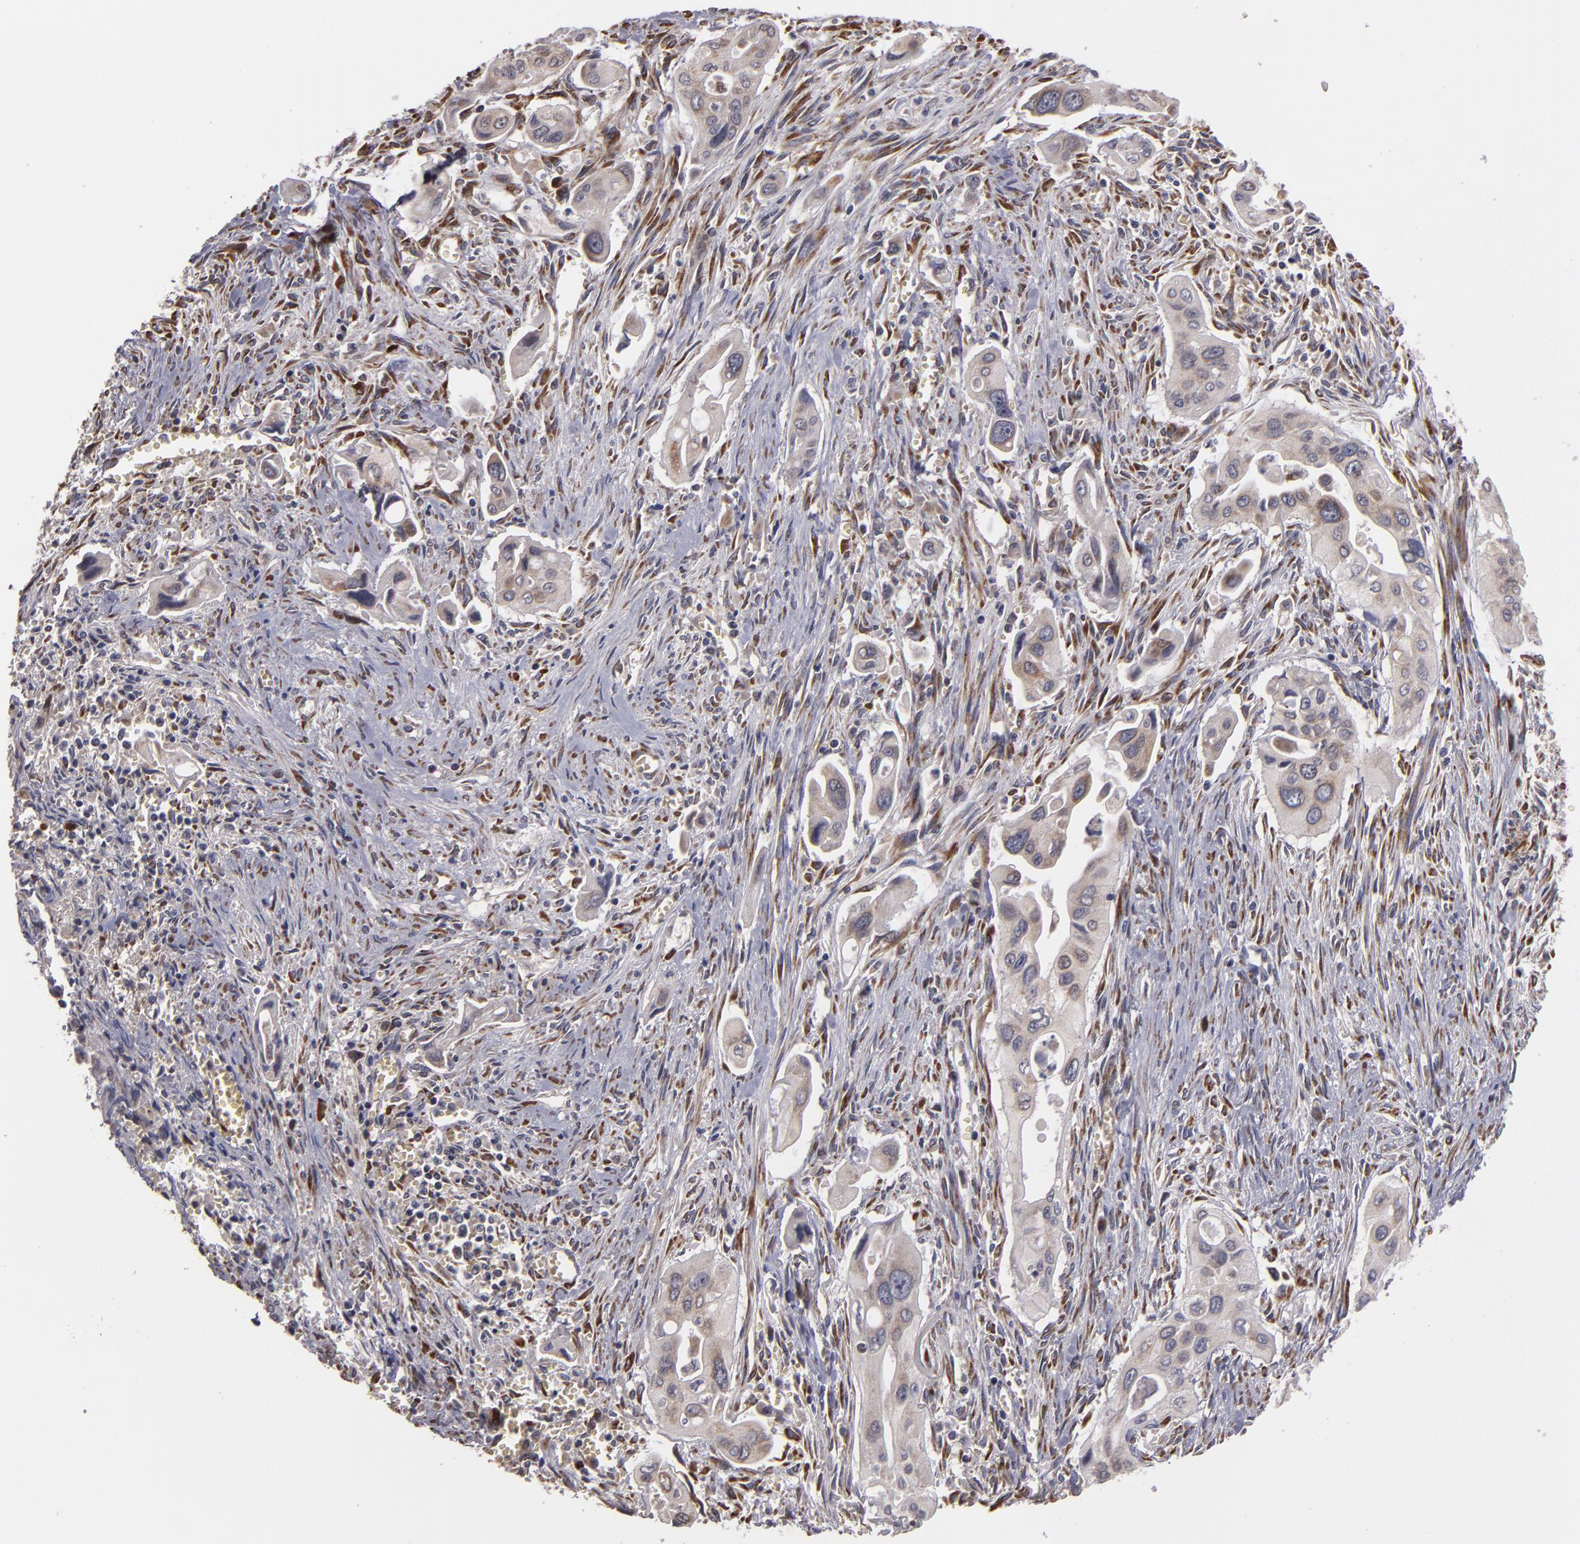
{"staining": {"intensity": "weak", "quantity": ">75%", "location": "cytoplasmic/membranous"}, "tissue": "pancreatic cancer", "cell_type": "Tumor cells", "image_type": "cancer", "snomed": [{"axis": "morphology", "description": "Adenocarcinoma, NOS"}, {"axis": "topography", "description": "Pancreas"}], "caption": "The image exhibits immunohistochemical staining of pancreatic cancer (adenocarcinoma). There is weak cytoplasmic/membranous positivity is present in about >75% of tumor cells.", "gene": "CASP1", "patient": {"sex": "male", "age": 77}}